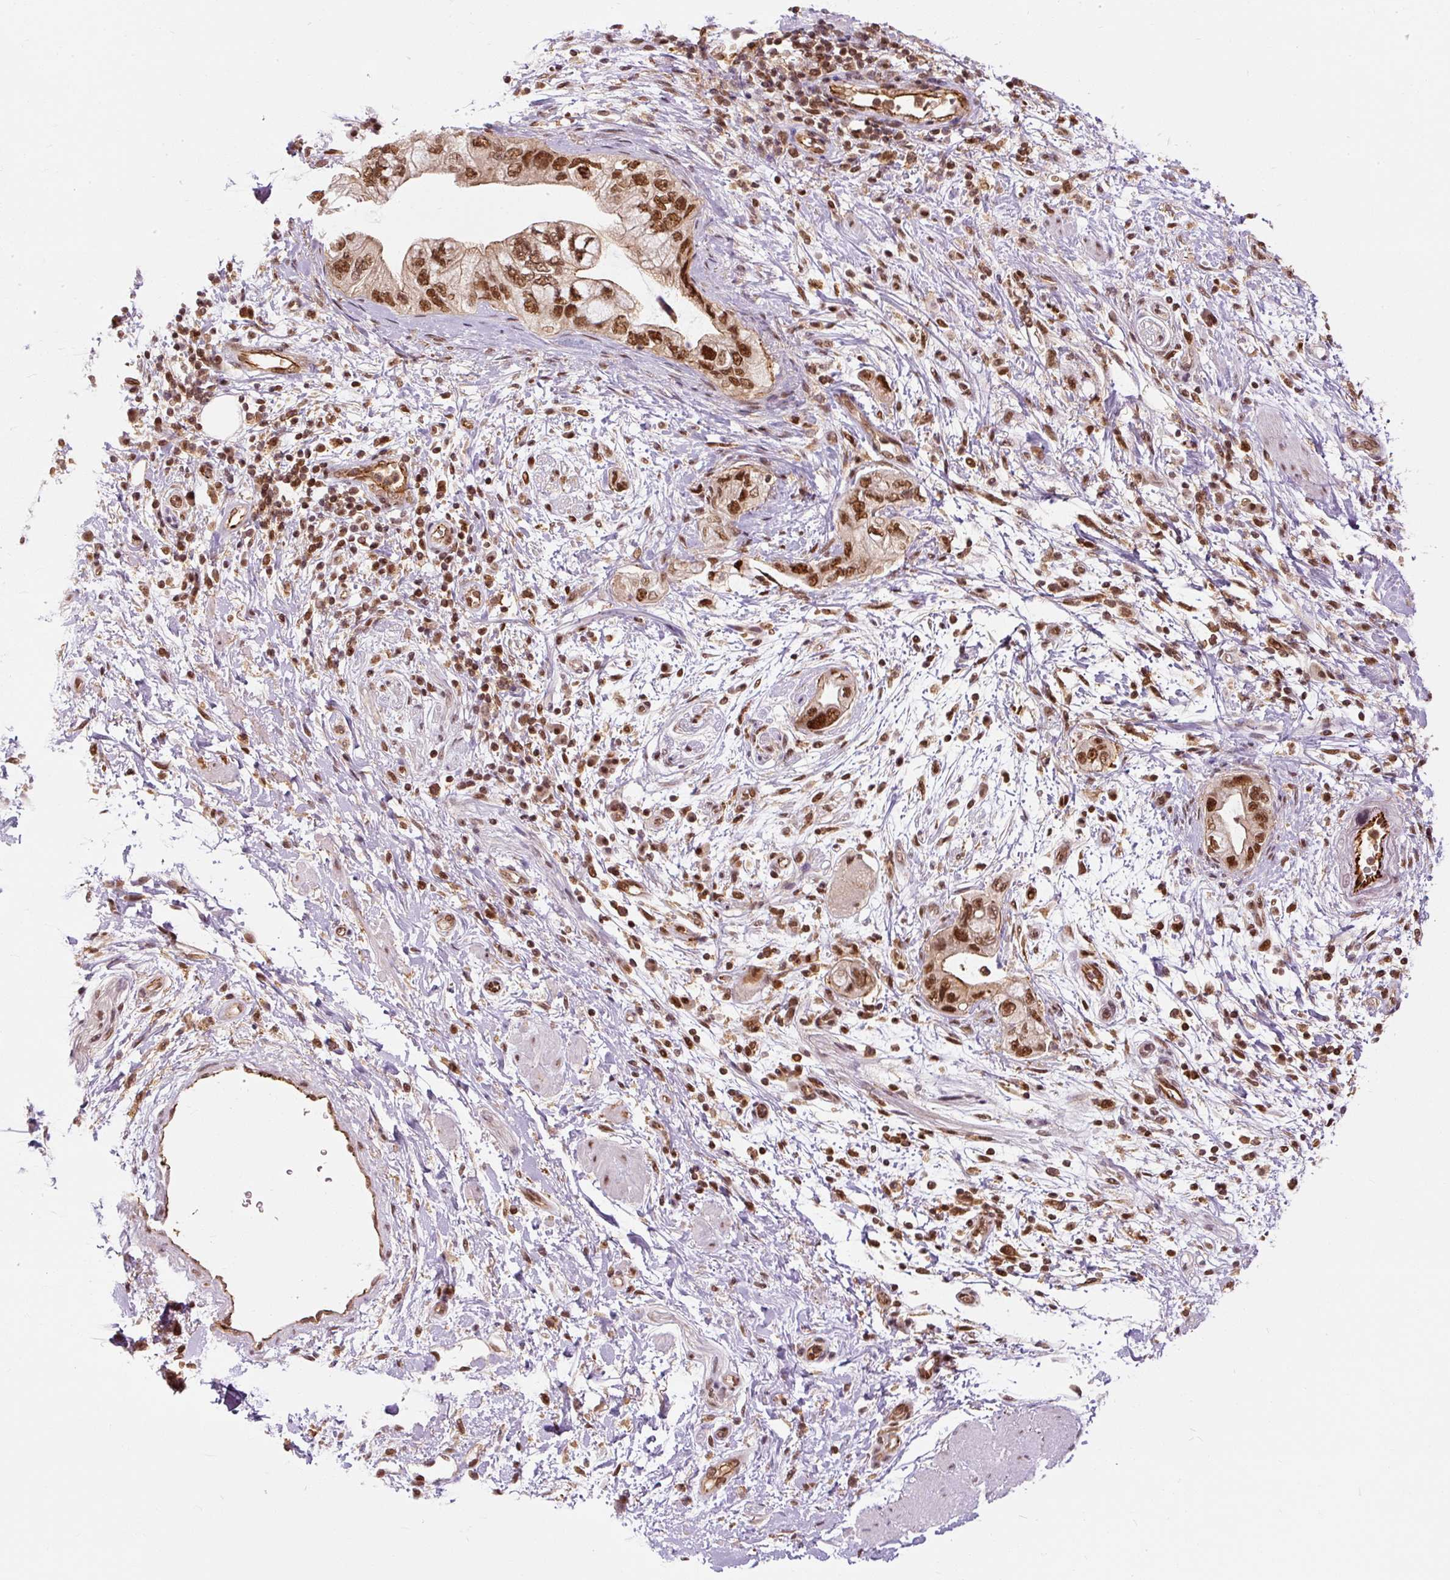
{"staining": {"intensity": "strong", "quantity": ">75%", "location": "nuclear"}, "tissue": "pancreatic cancer", "cell_type": "Tumor cells", "image_type": "cancer", "snomed": [{"axis": "morphology", "description": "Adenocarcinoma, NOS"}, {"axis": "topography", "description": "Pancreas"}], "caption": "The photomicrograph displays staining of pancreatic adenocarcinoma, revealing strong nuclear protein expression (brown color) within tumor cells.", "gene": "CSTF1", "patient": {"sex": "female", "age": 73}}